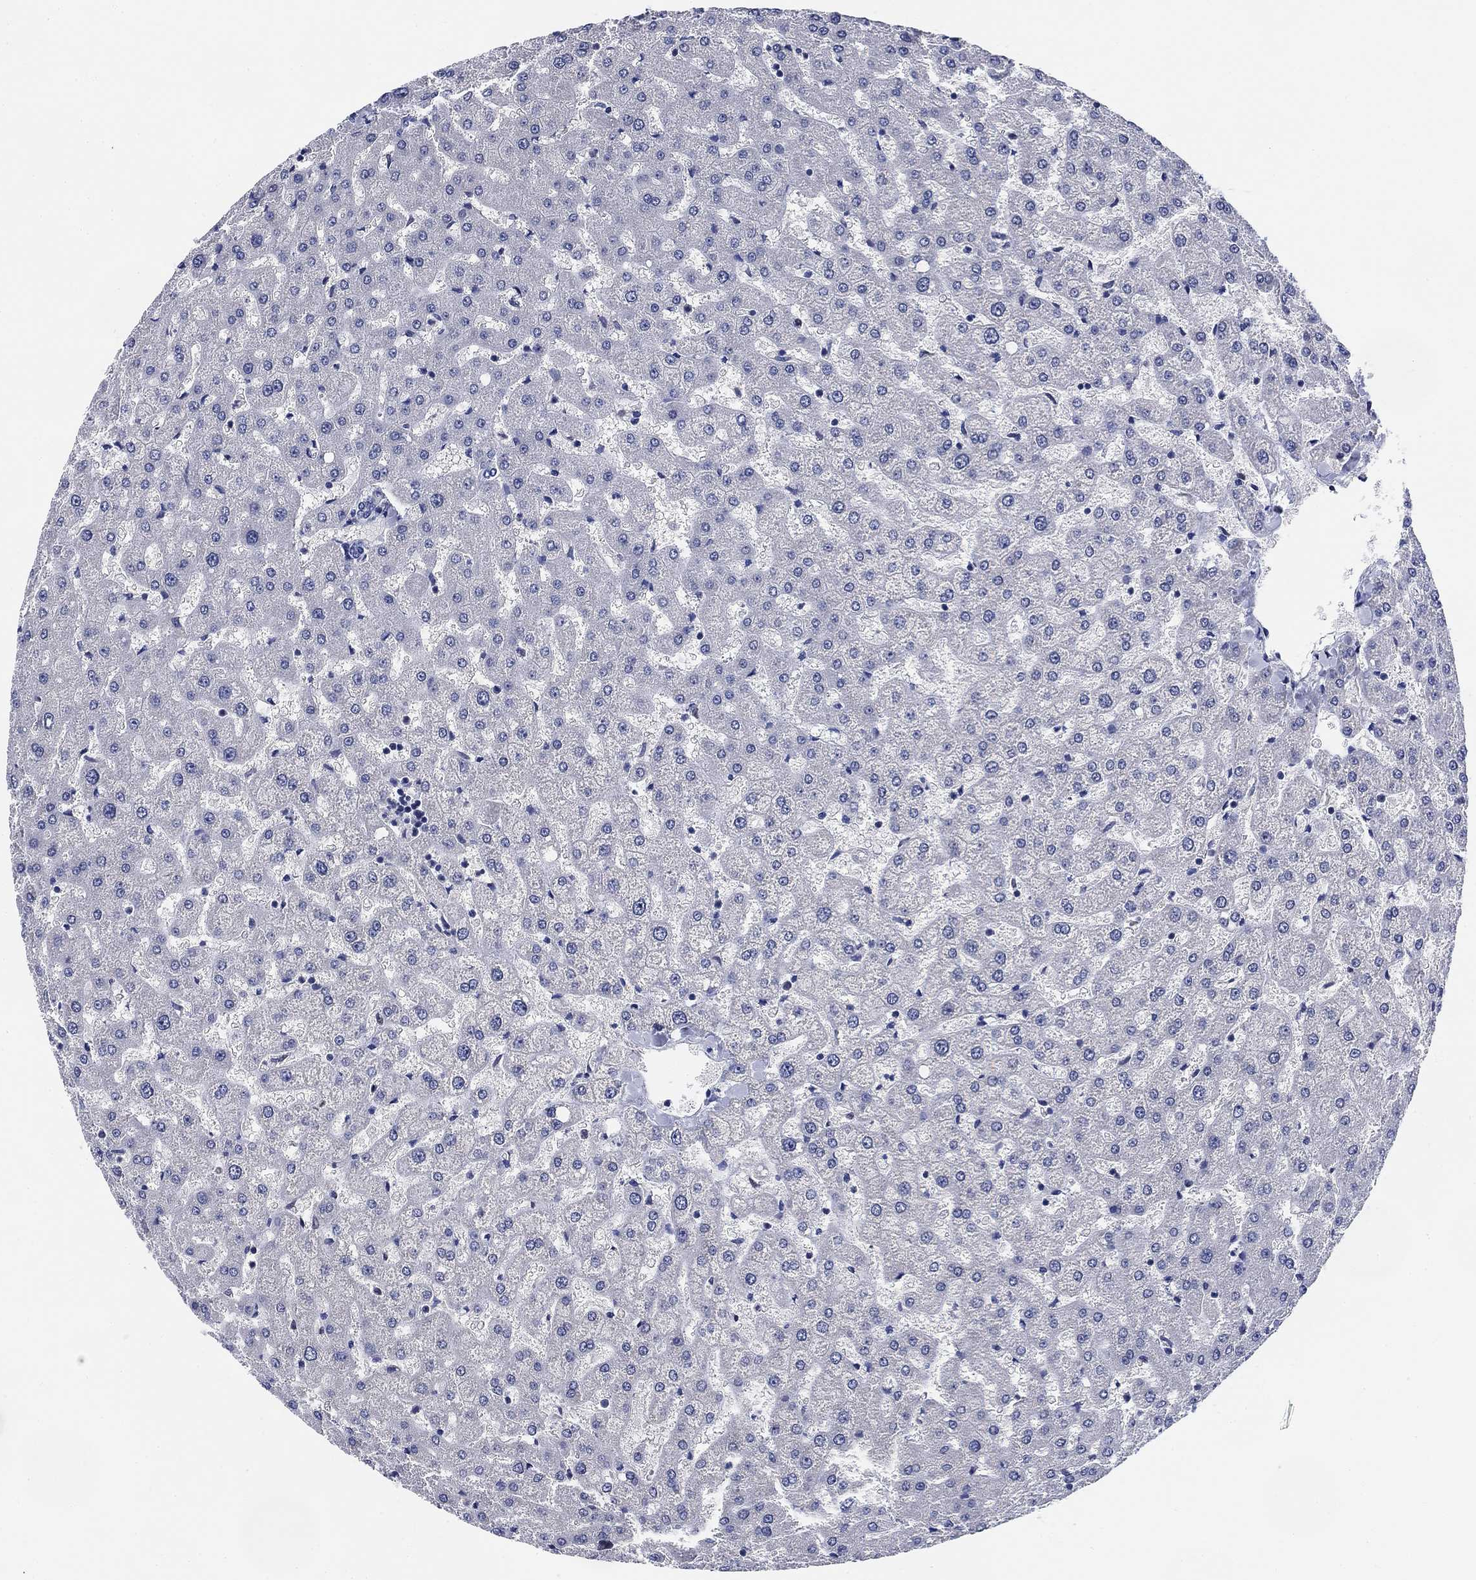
{"staining": {"intensity": "negative", "quantity": "none", "location": "none"}, "tissue": "liver", "cell_type": "Cholangiocytes", "image_type": "normal", "snomed": [{"axis": "morphology", "description": "Normal tissue, NOS"}, {"axis": "topography", "description": "Liver"}], "caption": "Immunohistochemical staining of benign human liver shows no significant expression in cholangiocytes. Nuclei are stained in blue.", "gene": "DAZL", "patient": {"sex": "female", "age": 50}}